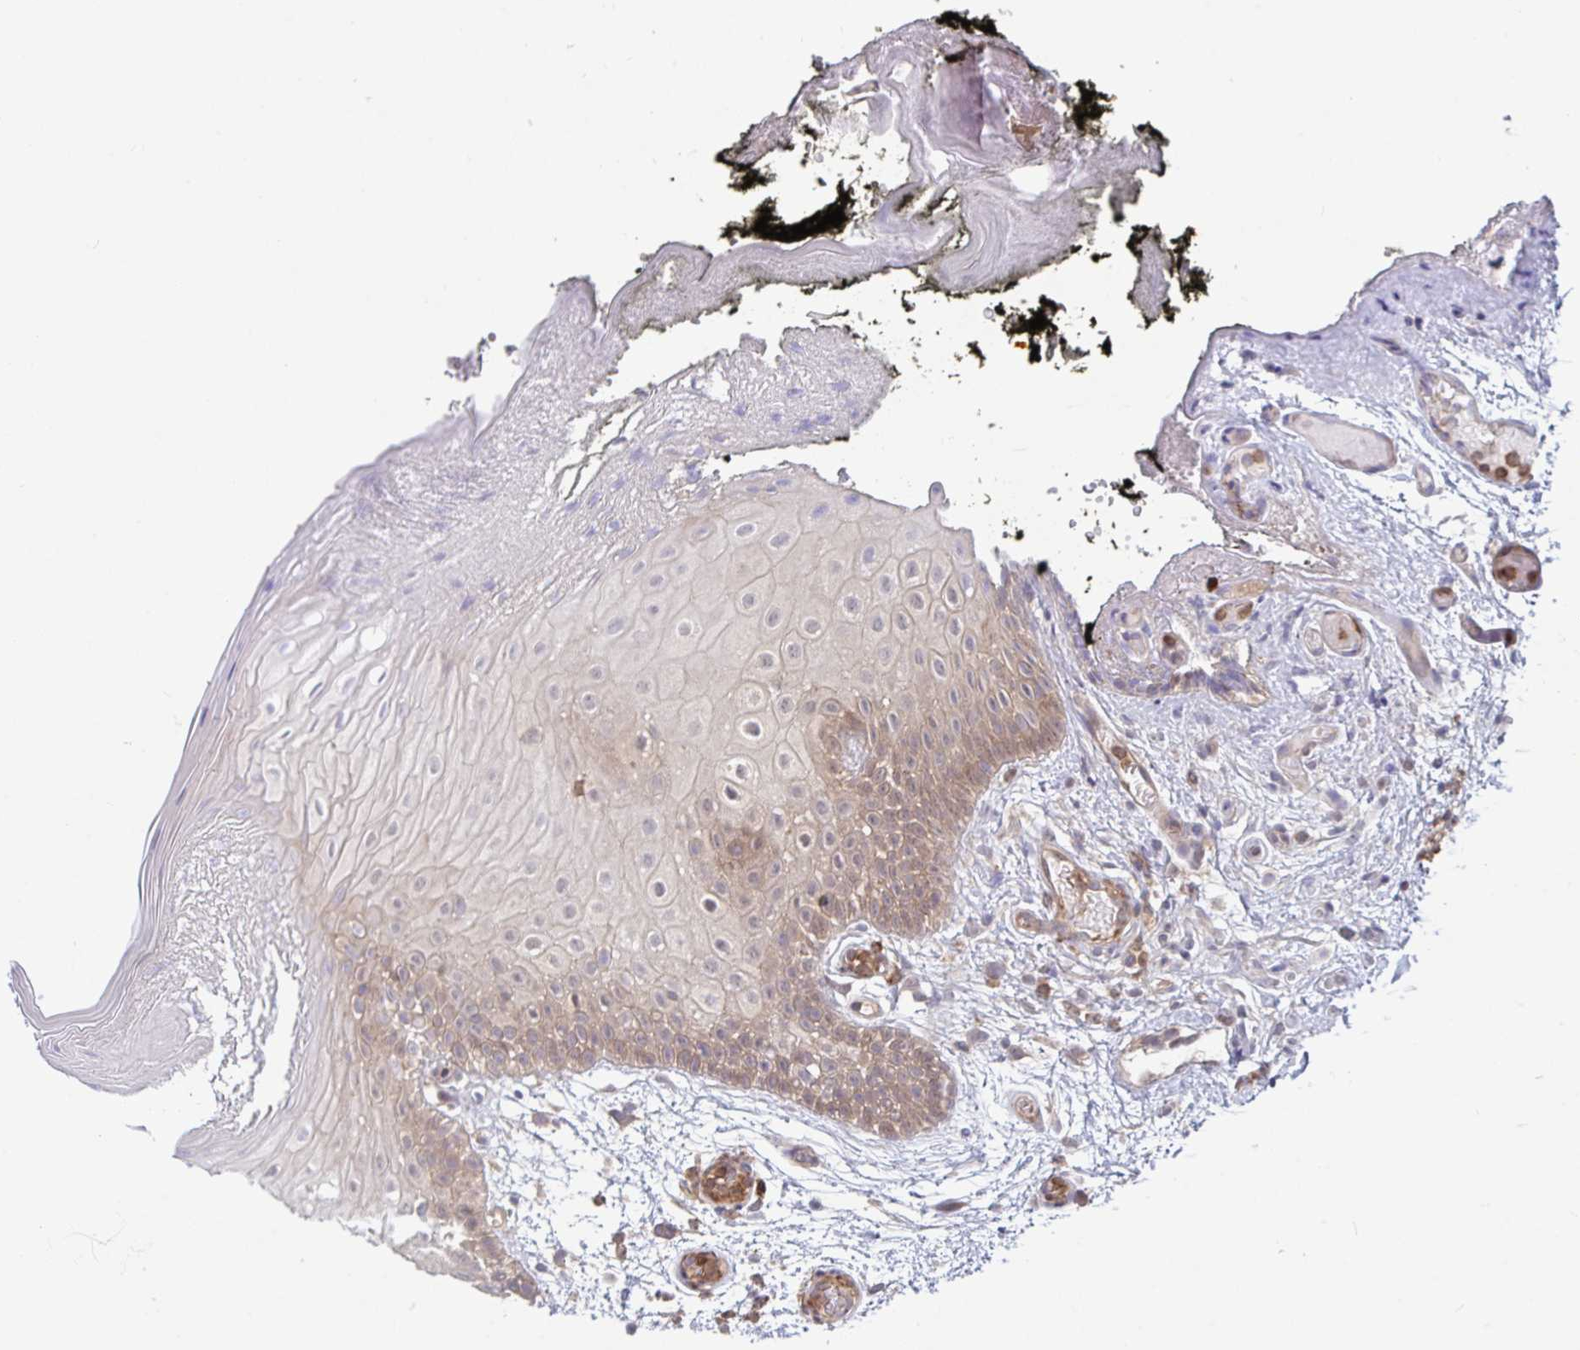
{"staining": {"intensity": "moderate", "quantity": "25%-75%", "location": "cytoplasmic/membranous,nuclear"}, "tissue": "oral mucosa", "cell_type": "Squamous epithelial cells", "image_type": "normal", "snomed": [{"axis": "morphology", "description": "Normal tissue, NOS"}, {"axis": "morphology", "description": "Squamous cell carcinoma, NOS"}, {"axis": "topography", "description": "Oral tissue"}, {"axis": "topography", "description": "Tounge, NOS"}, {"axis": "topography", "description": "Head-Neck"}], "caption": "This is an image of immunohistochemistry (IHC) staining of benign oral mucosa, which shows moderate staining in the cytoplasmic/membranous,nuclear of squamous epithelial cells.", "gene": "LMNTD2", "patient": {"sex": "male", "age": 76}}